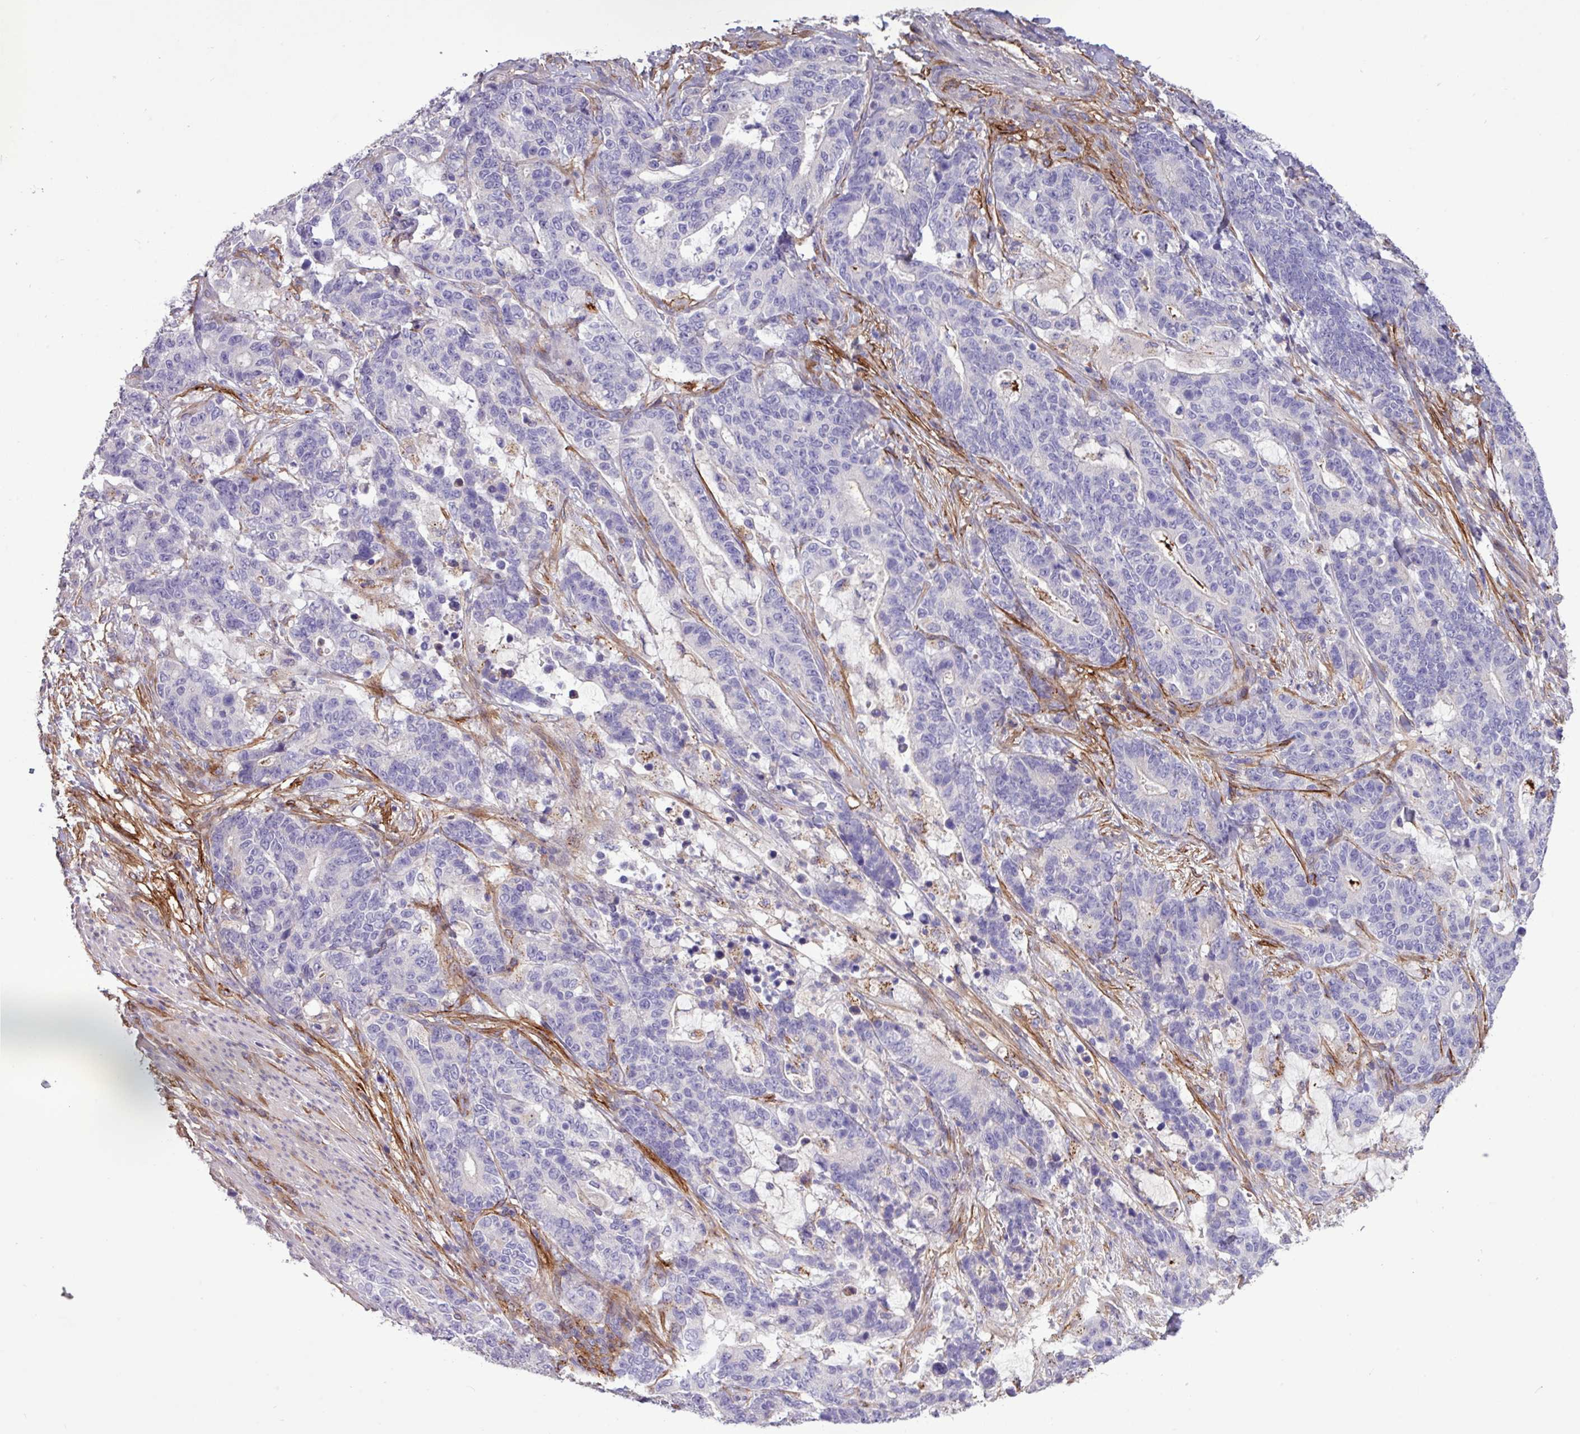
{"staining": {"intensity": "negative", "quantity": "none", "location": "none"}, "tissue": "stomach cancer", "cell_type": "Tumor cells", "image_type": "cancer", "snomed": [{"axis": "morphology", "description": "Normal tissue, NOS"}, {"axis": "morphology", "description": "Adenocarcinoma, NOS"}, {"axis": "topography", "description": "Stomach"}], "caption": "Immunohistochemical staining of stomach adenocarcinoma demonstrates no significant positivity in tumor cells.", "gene": "CD248", "patient": {"sex": "female", "age": 64}}